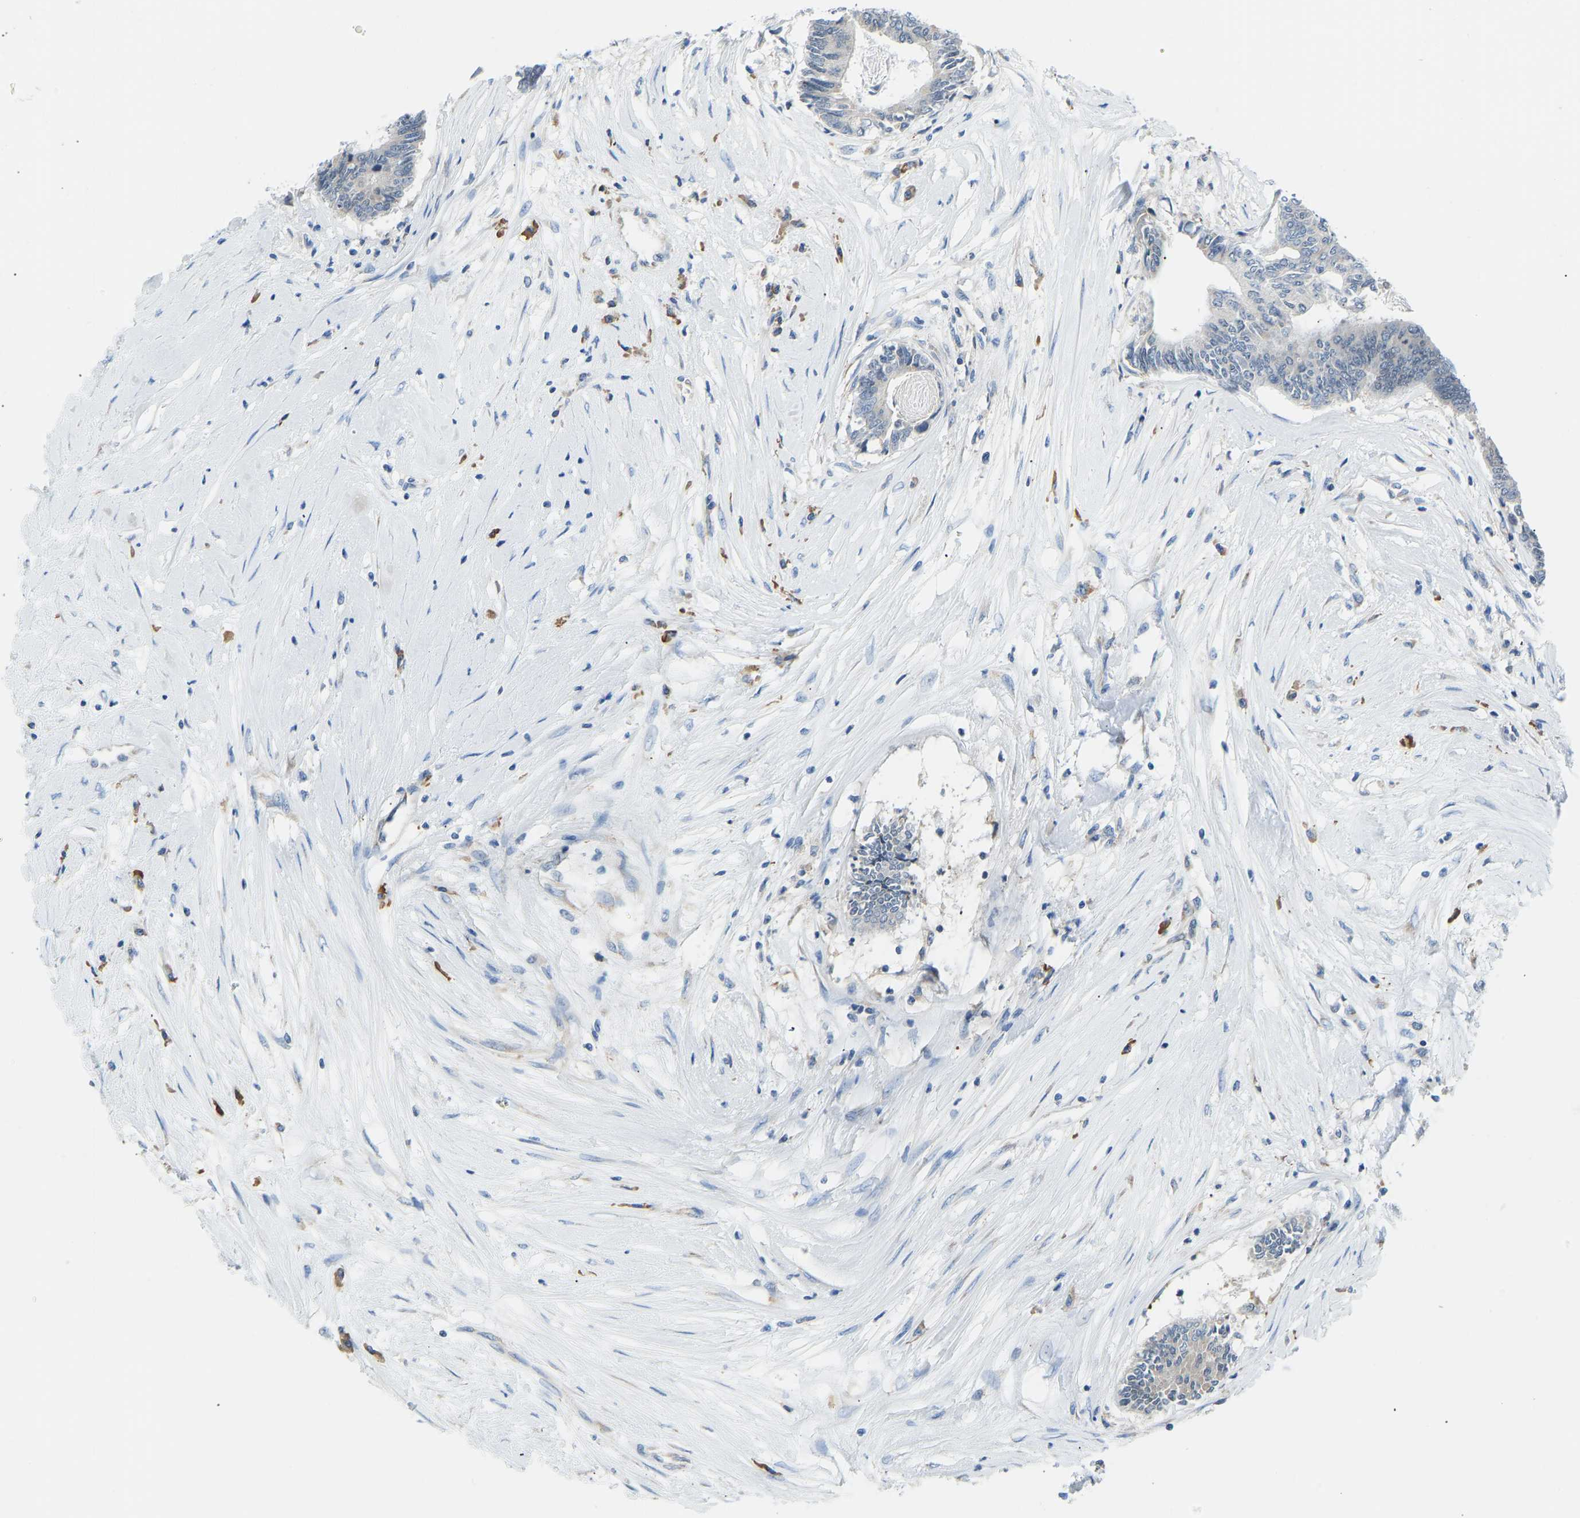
{"staining": {"intensity": "negative", "quantity": "none", "location": "none"}, "tissue": "colorectal cancer", "cell_type": "Tumor cells", "image_type": "cancer", "snomed": [{"axis": "morphology", "description": "Adenocarcinoma, NOS"}, {"axis": "topography", "description": "Rectum"}], "caption": "Immunohistochemical staining of adenocarcinoma (colorectal) displays no significant expression in tumor cells.", "gene": "VRK1", "patient": {"sex": "male", "age": 63}}